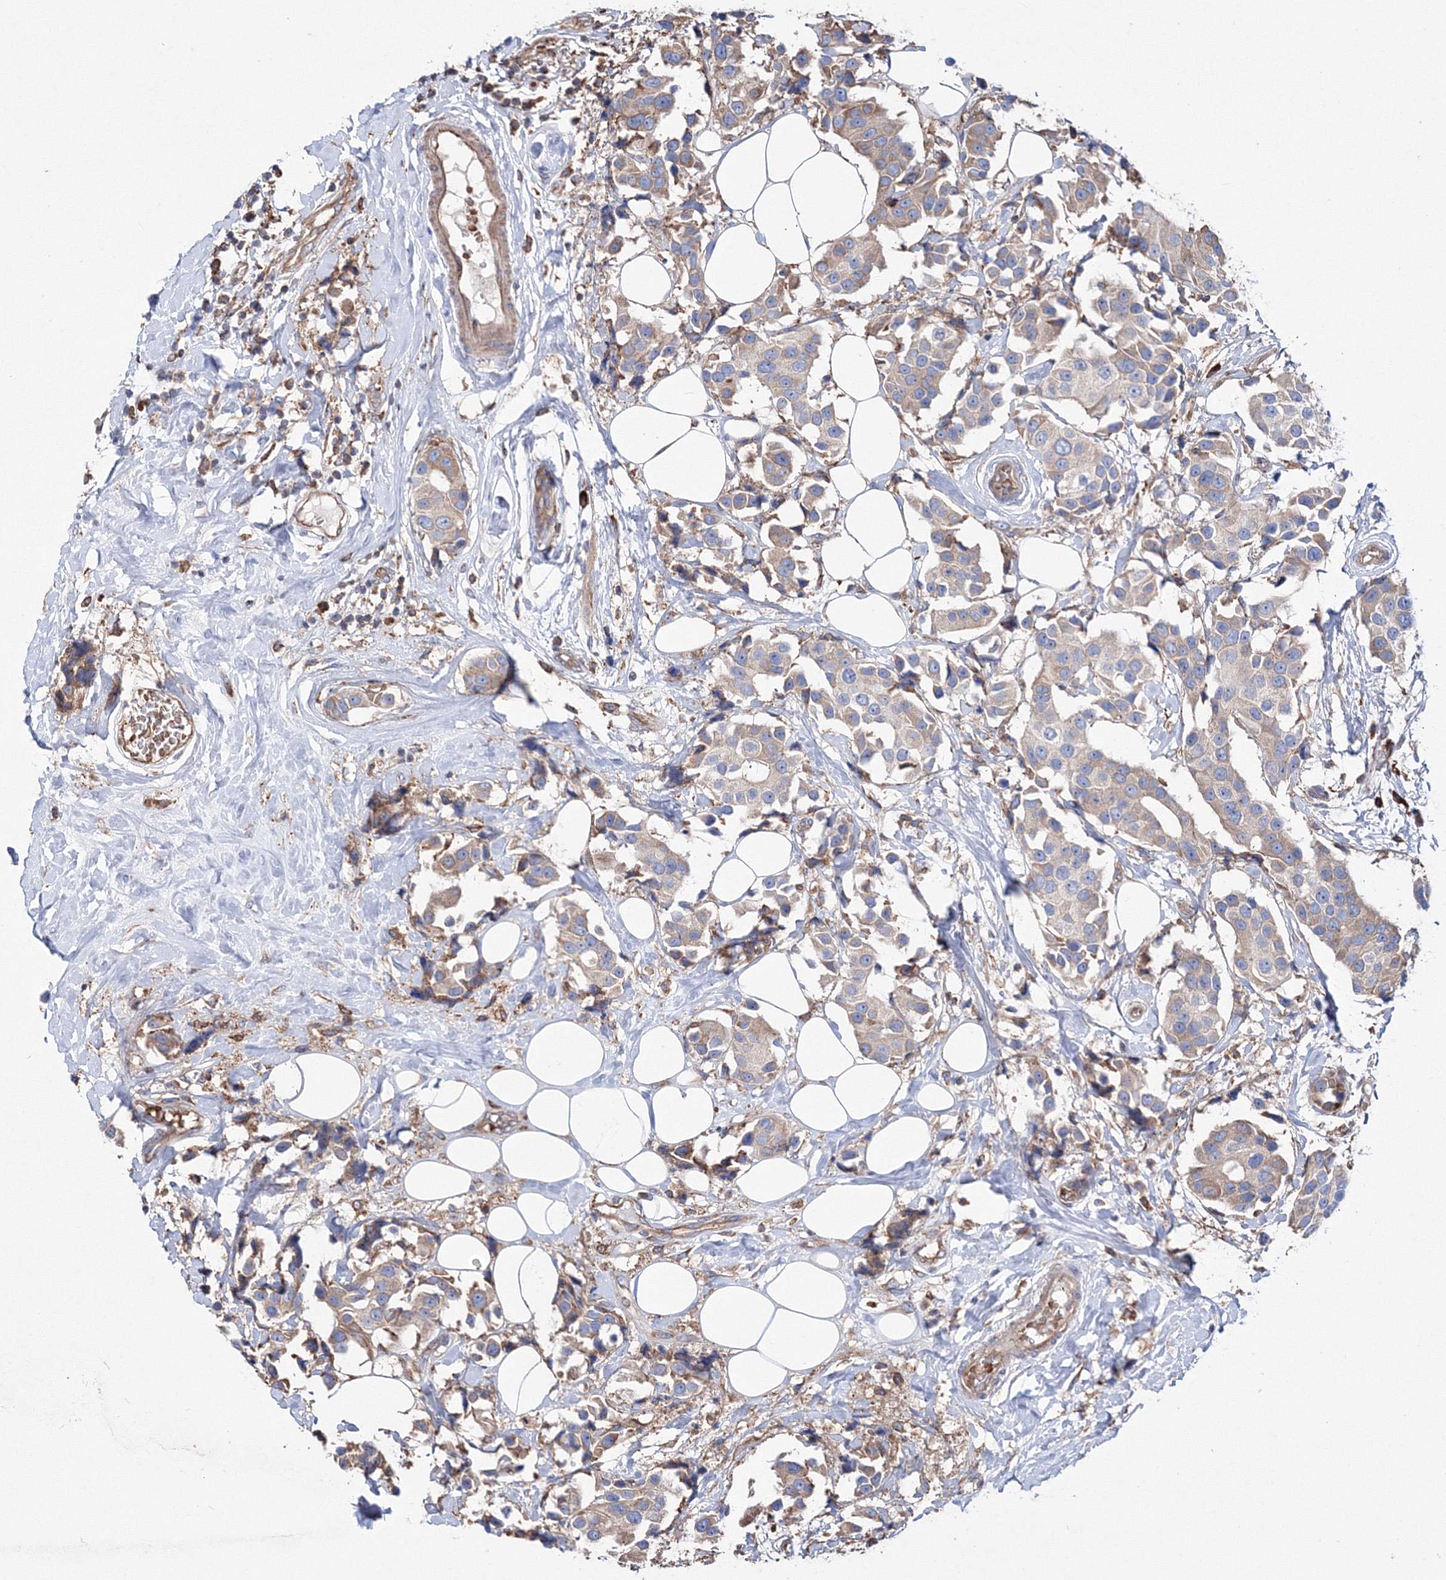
{"staining": {"intensity": "weak", "quantity": ">75%", "location": "cytoplasmic/membranous"}, "tissue": "breast cancer", "cell_type": "Tumor cells", "image_type": "cancer", "snomed": [{"axis": "morphology", "description": "Normal tissue, NOS"}, {"axis": "morphology", "description": "Duct carcinoma"}, {"axis": "topography", "description": "Breast"}], "caption": "The histopathology image demonstrates immunohistochemical staining of infiltrating ductal carcinoma (breast). There is weak cytoplasmic/membranous staining is present in about >75% of tumor cells. Using DAB (3,3'-diaminobenzidine) (brown) and hematoxylin (blue) stains, captured at high magnification using brightfield microscopy.", "gene": "VPS8", "patient": {"sex": "female", "age": 39}}